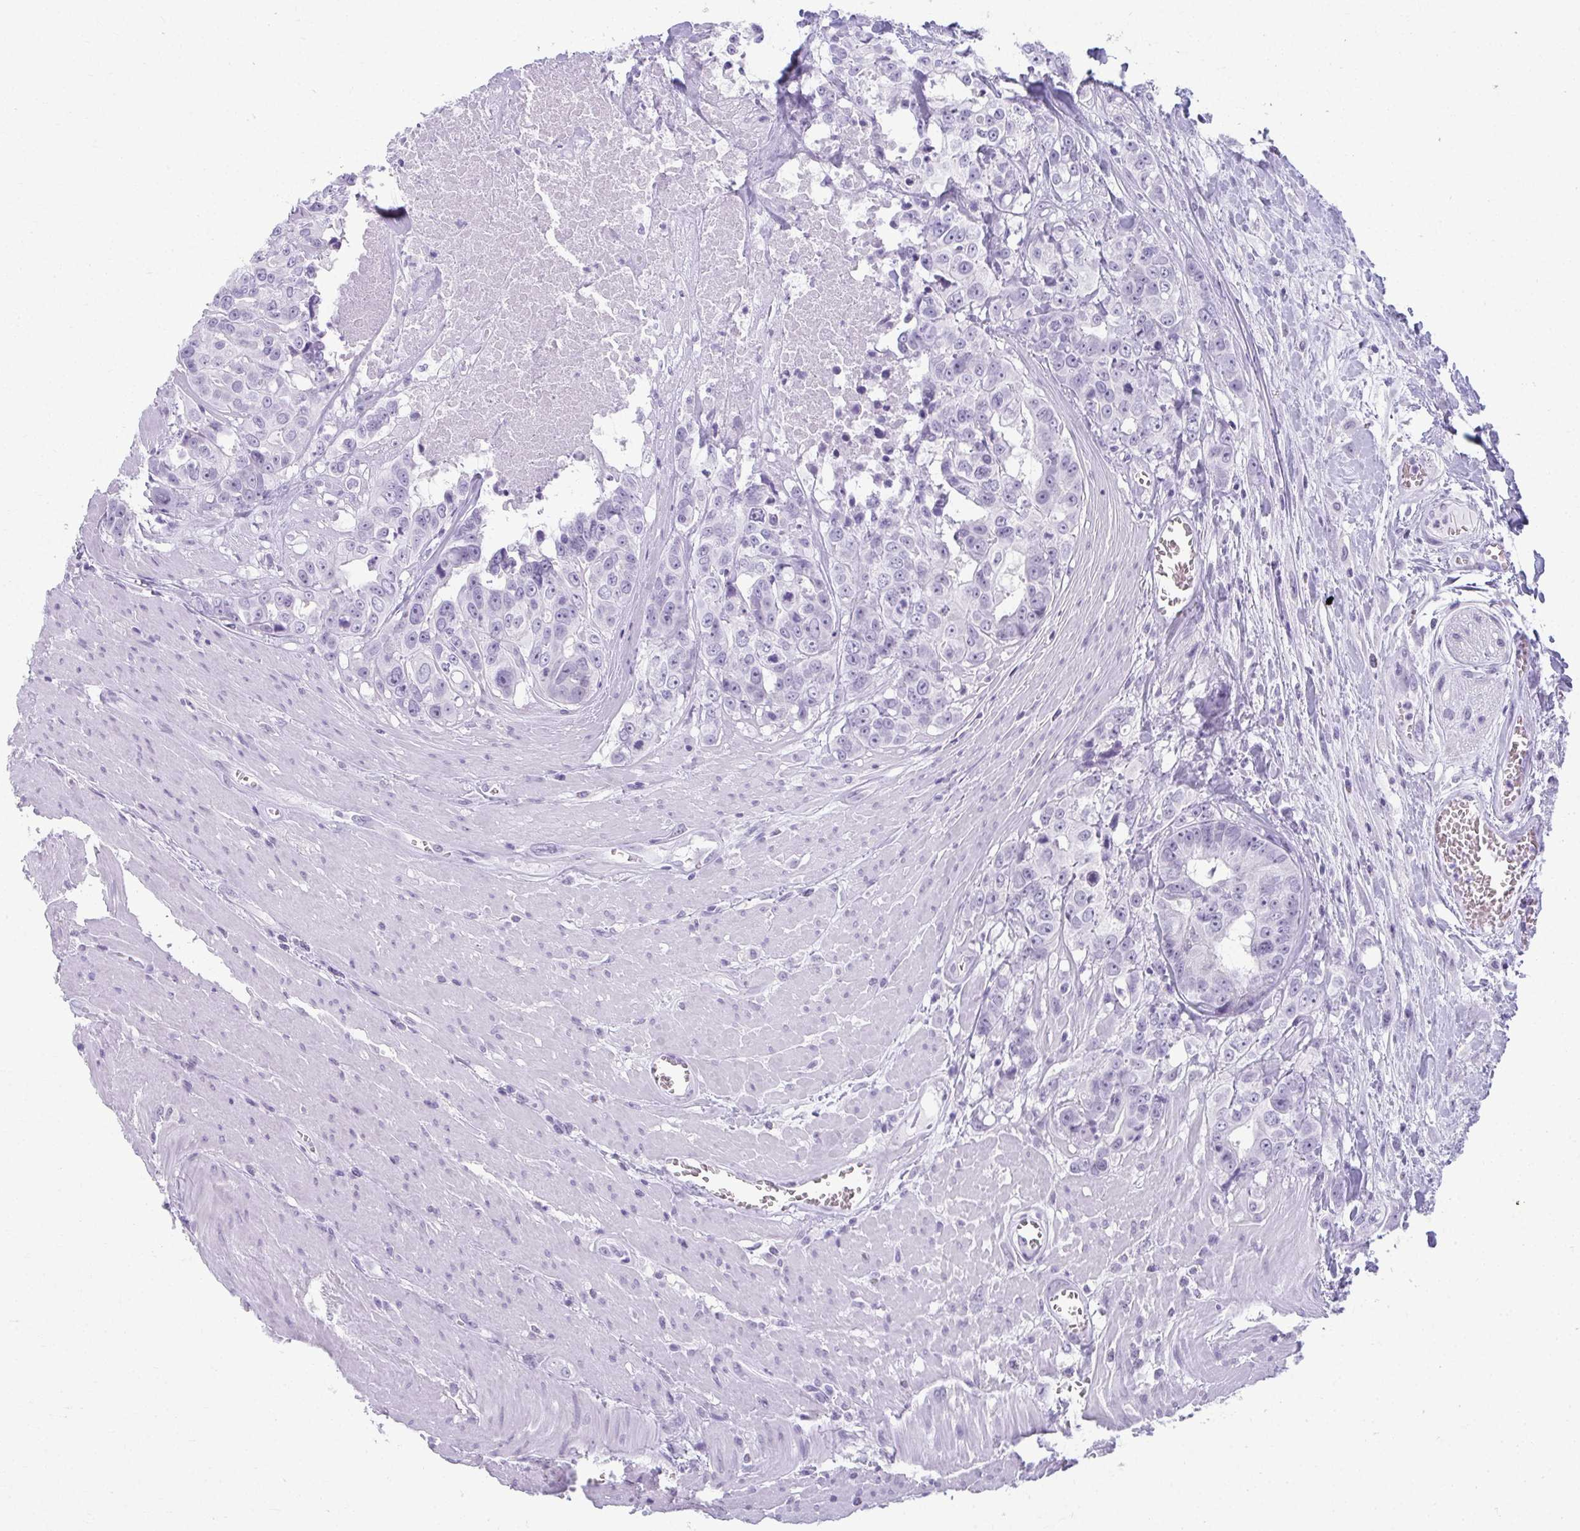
{"staining": {"intensity": "negative", "quantity": "none", "location": "none"}, "tissue": "colorectal cancer", "cell_type": "Tumor cells", "image_type": "cancer", "snomed": [{"axis": "morphology", "description": "Adenocarcinoma, NOS"}, {"axis": "topography", "description": "Rectum"}], "caption": "Immunohistochemistry (IHC) of colorectal cancer (adenocarcinoma) demonstrates no staining in tumor cells. (Brightfield microscopy of DAB (3,3'-diaminobenzidine) IHC at high magnification).", "gene": "MOBP", "patient": {"sex": "female", "age": 62}}